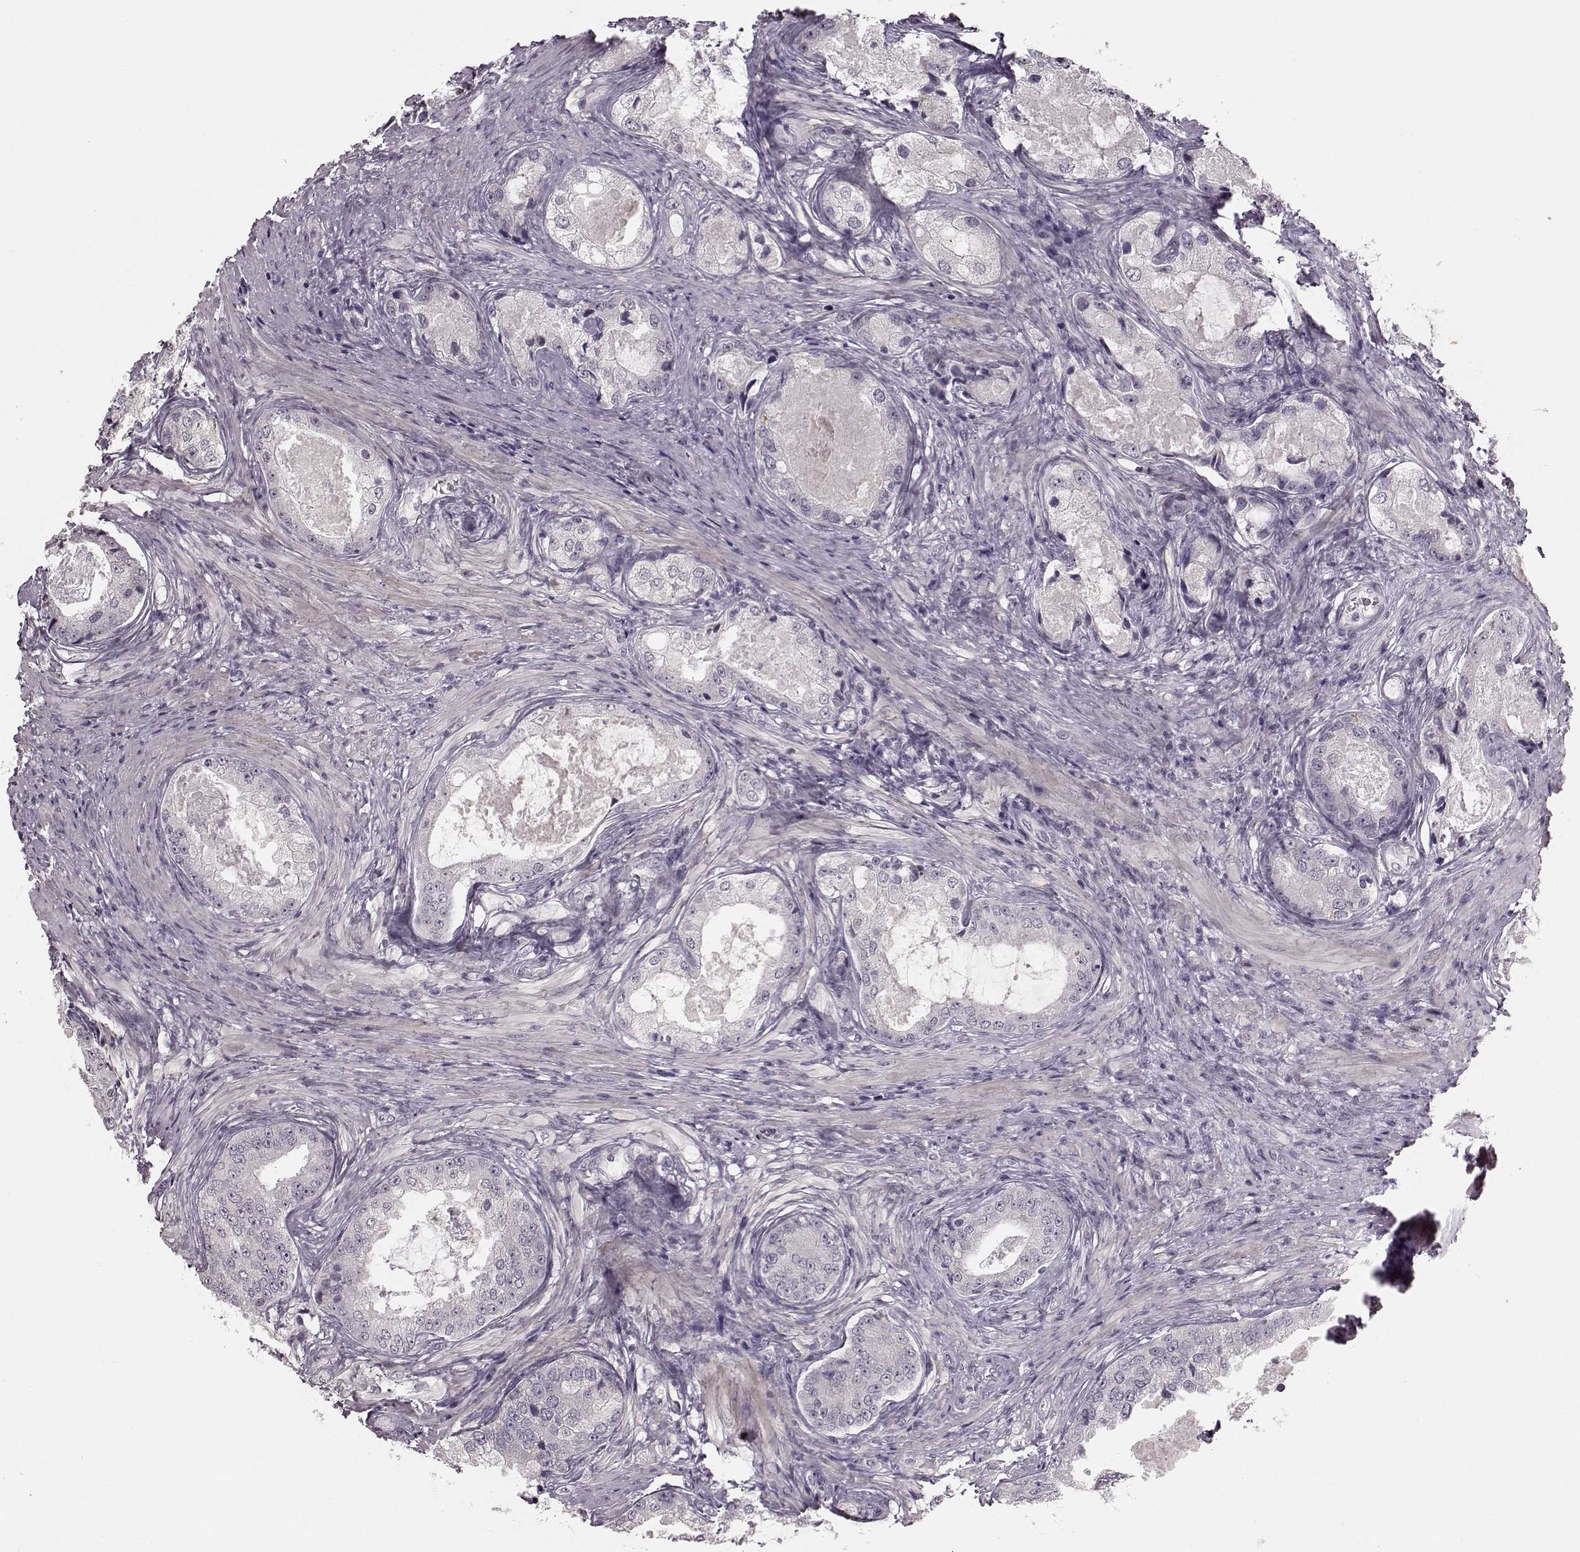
{"staining": {"intensity": "negative", "quantity": "none", "location": "none"}, "tissue": "prostate cancer", "cell_type": "Tumor cells", "image_type": "cancer", "snomed": [{"axis": "morphology", "description": "Adenocarcinoma, Low grade"}, {"axis": "topography", "description": "Prostate"}], "caption": "A micrograph of prostate cancer stained for a protein reveals no brown staining in tumor cells.", "gene": "MAP6D1", "patient": {"sex": "male", "age": 68}}